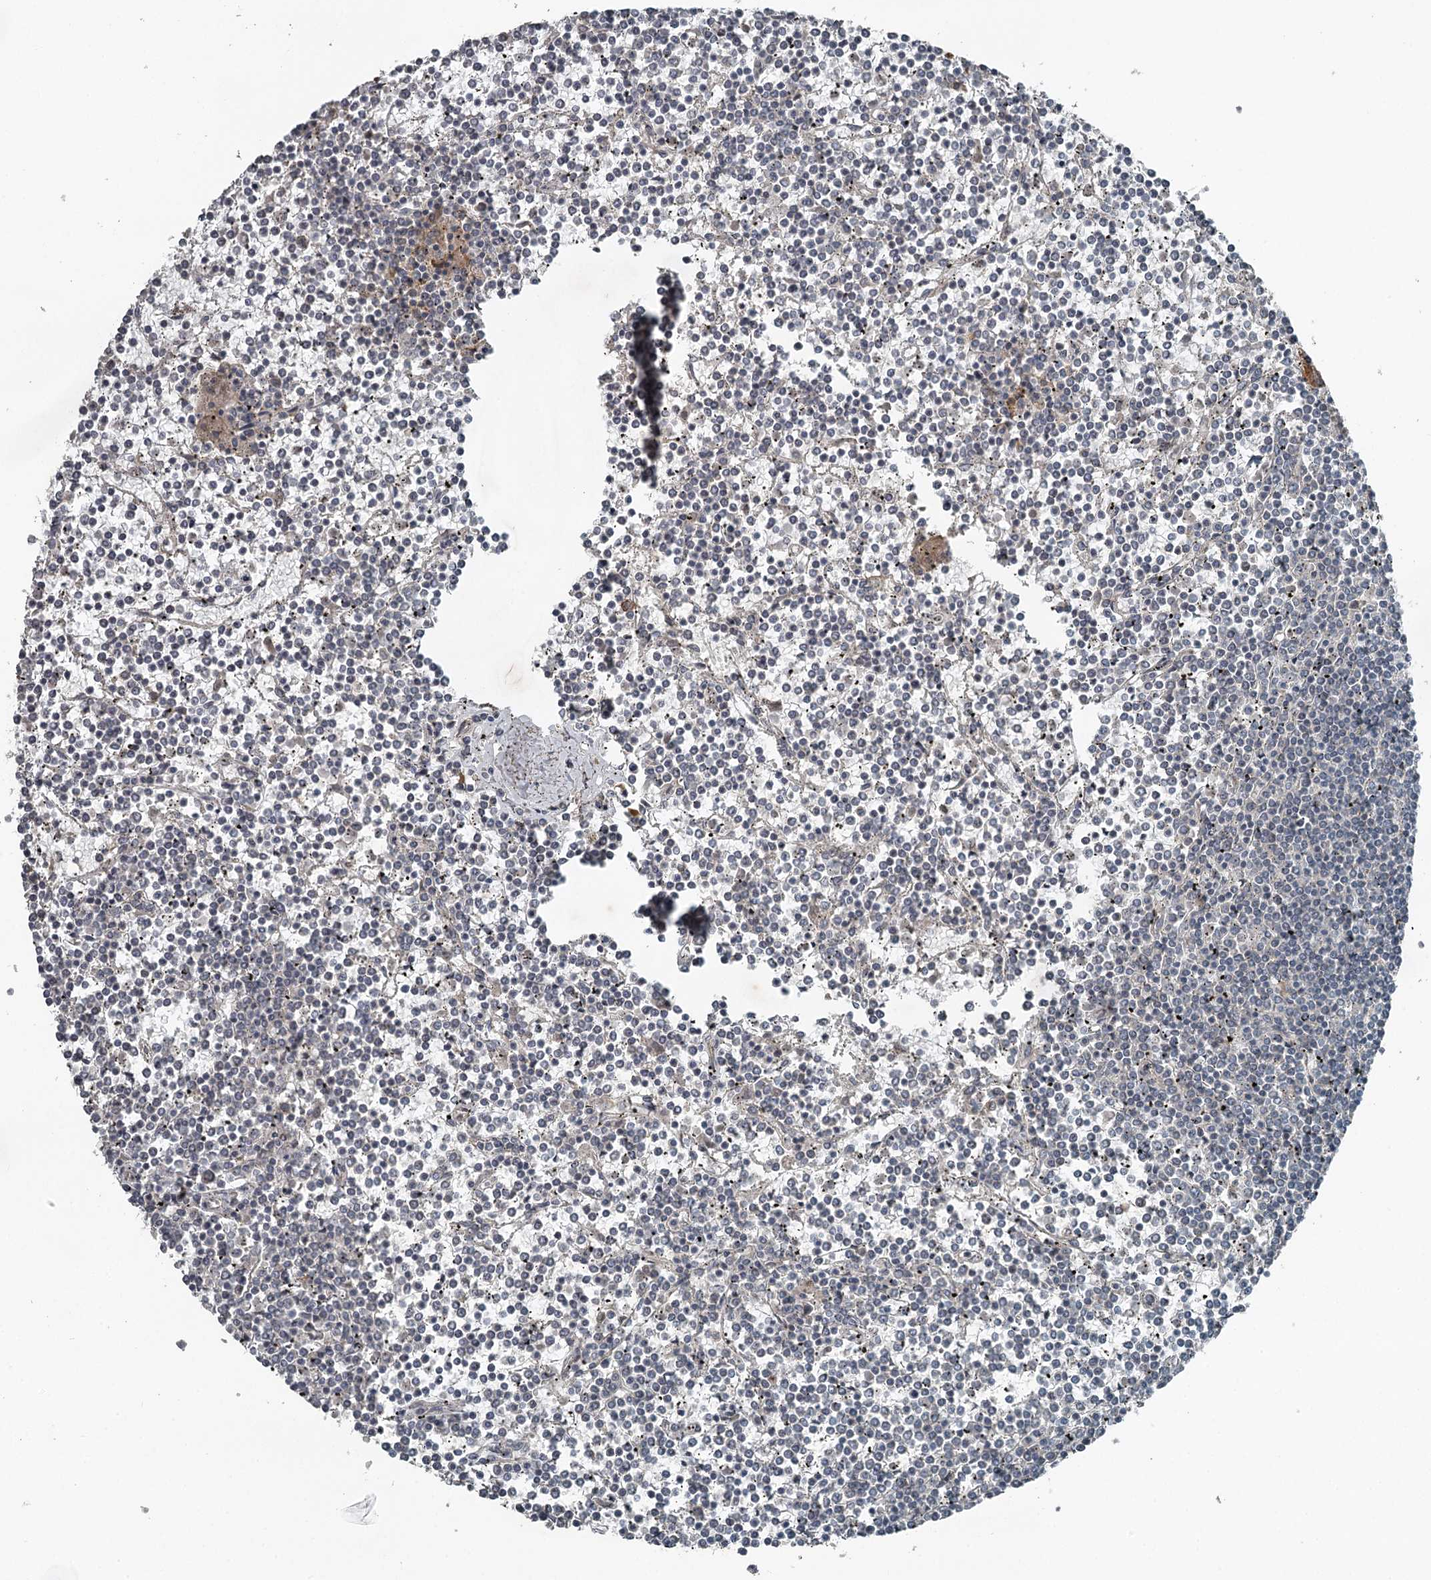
{"staining": {"intensity": "negative", "quantity": "none", "location": "none"}, "tissue": "lymphoma", "cell_type": "Tumor cells", "image_type": "cancer", "snomed": [{"axis": "morphology", "description": "Malignant lymphoma, non-Hodgkin's type, Low grade"}, {"axis": "topography", "description": "Spleen"}], "caption": "Lymphoma stained for a protein using immunohistochemistry displays no expression tumor cells.", "gene": "SLC39A8", "patient": {"sex": "female", "age": 19}}